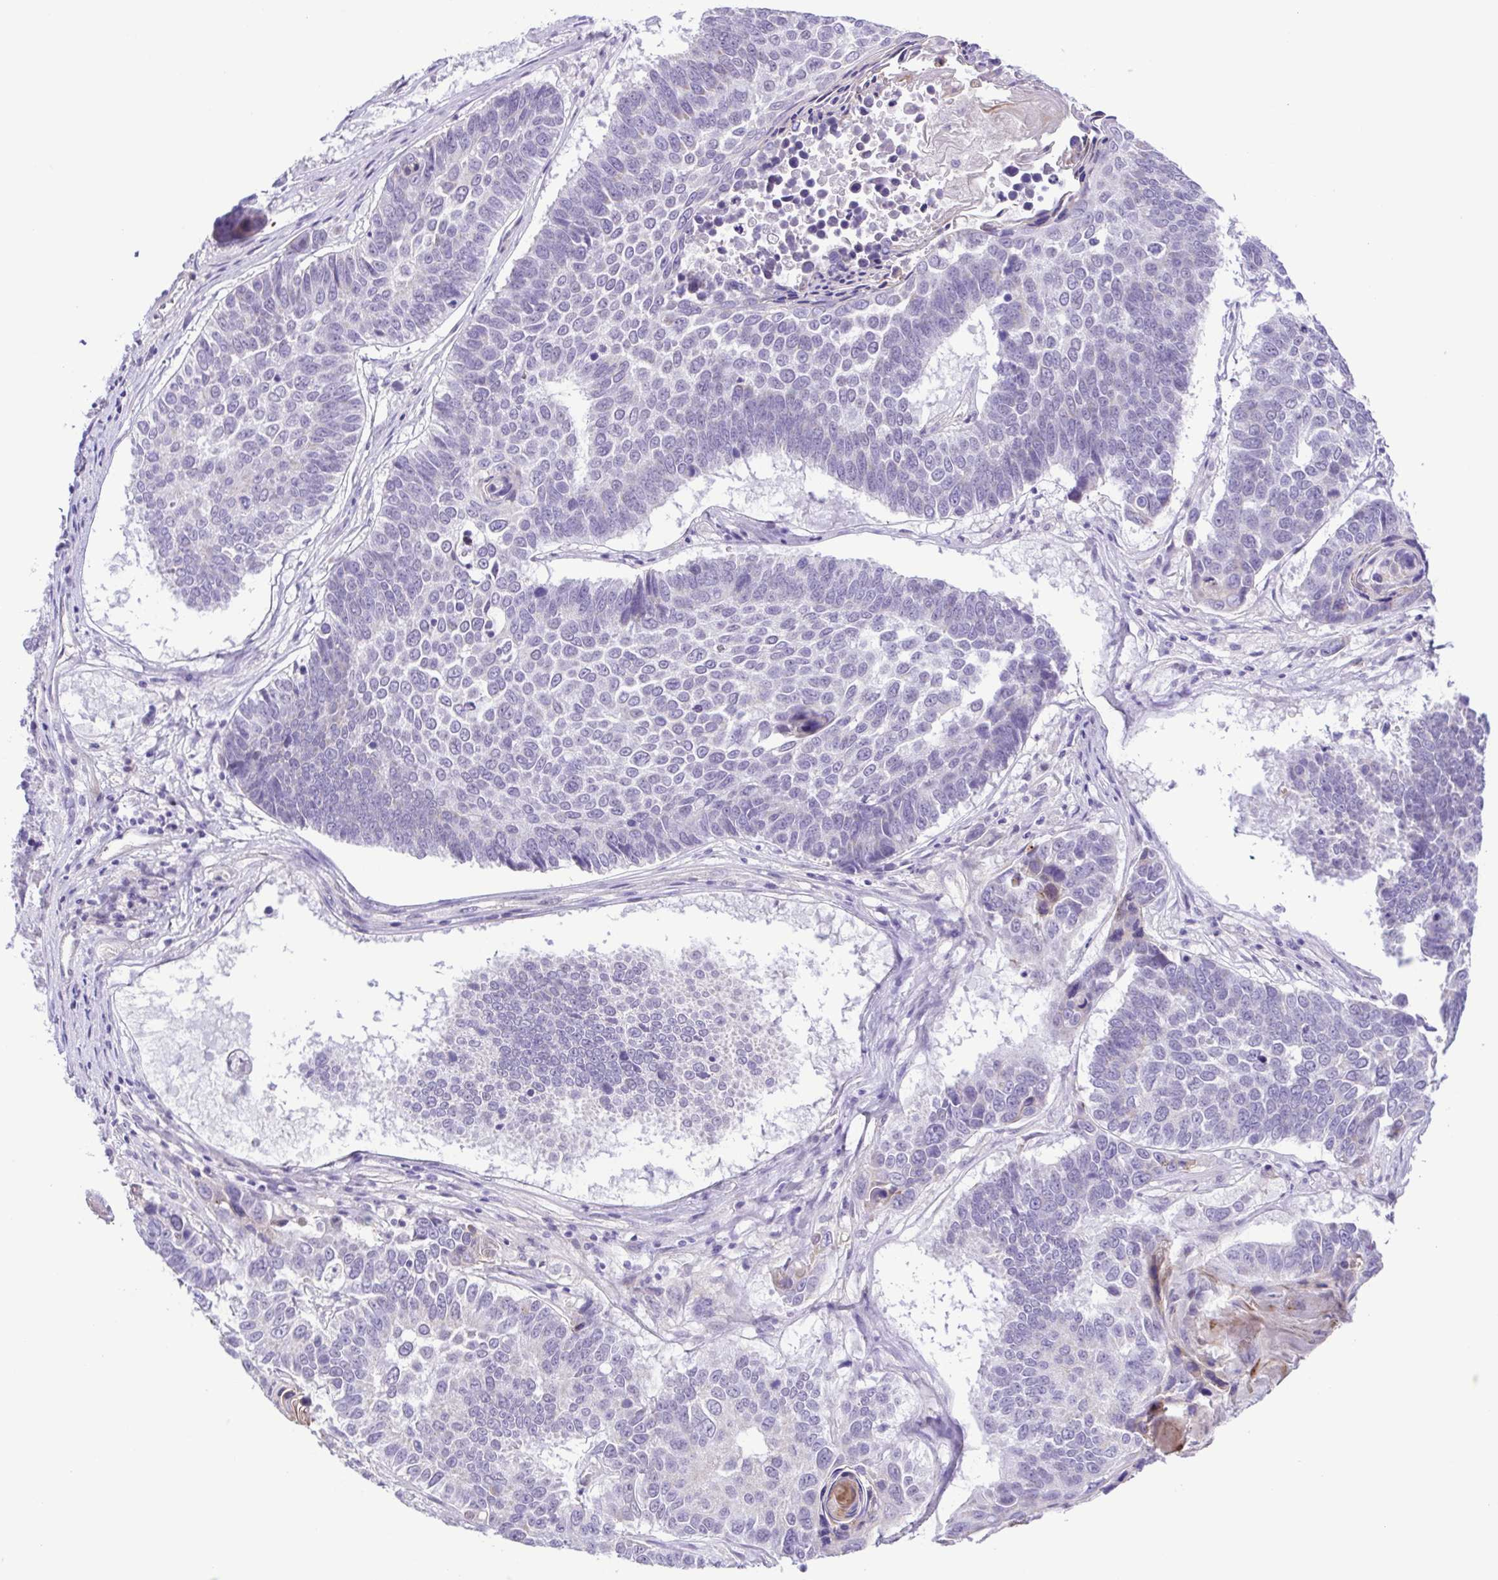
{"staining": {"intensity": "negative", "quantity": "none", "location": "none"}, "tissue": "lung cancer", "cell_type": "Tumor cells", "image_type": "cancer", "snomed": [{"axis": "morphology", "description": "Squamous cell carcinoma, NOS"}, {"axis": "topography", "description": "Lung"}], "caption": "IHC of squamous cell carcinoma (lung) exhibits no positivity in tumor cells.", "gene": "DCLK2", "patient": {"sex": "male", "age": 73}}